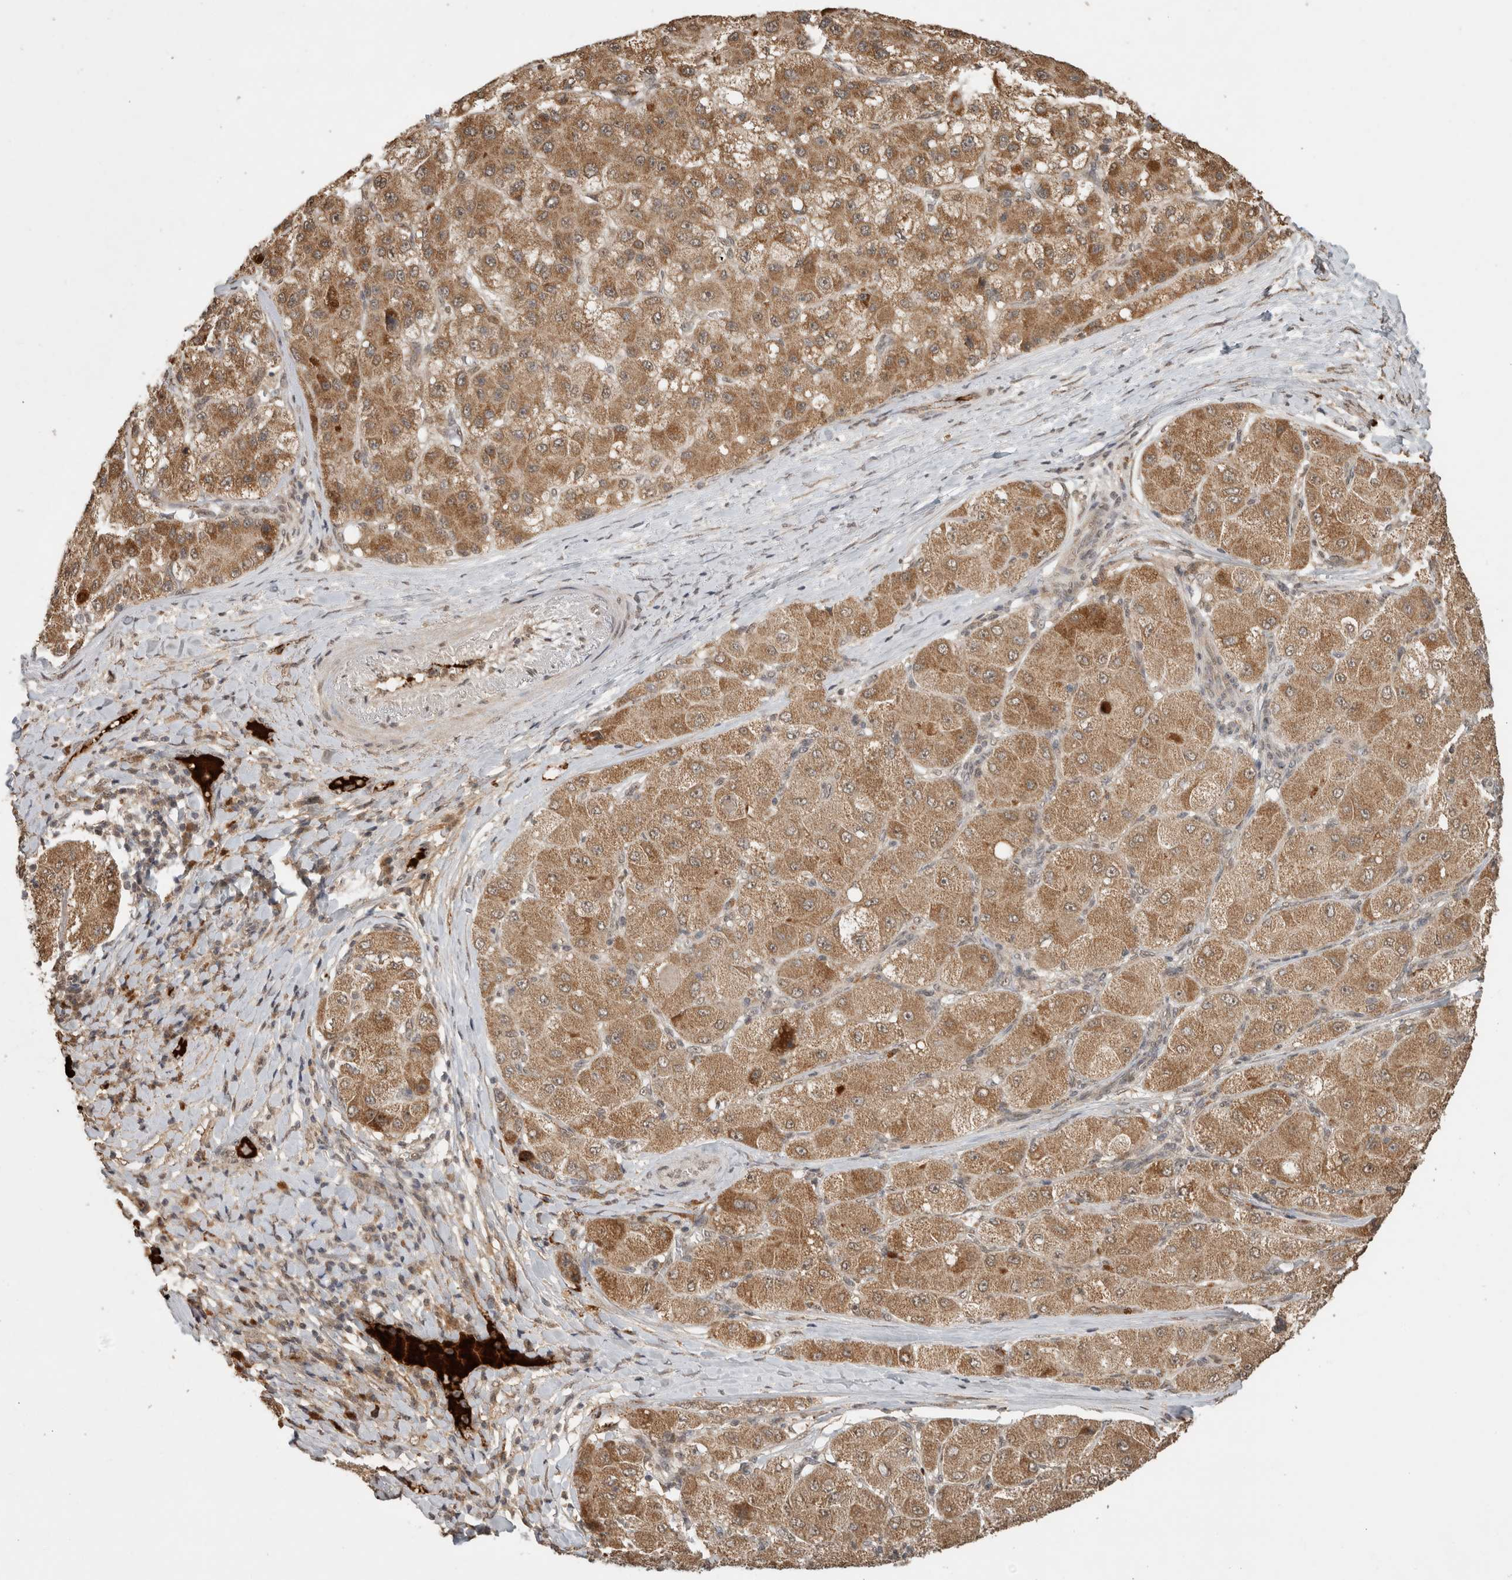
{"staining": {"intensity": "moderate", "quantity": ">75%", "location": "cytoplasmic/membranous"}, "tissue": "liver cancer", "cell_type": "Tumor cells", "image_type": "cancer", "snomed": [{"axis": "morphology", "description": "Carcinoma, Hepatocellular, NOS"}, {"axis": "topography", "description": "Liver"}], "caption": "Protein analysis of liver hepatocellular carcinoma tissue demonstrates moderate cytoplasmic/membranous positivity in about >75% of tumor cells. Immunohistochemistry (ihc) stains the protein in brown and the nuclei are stained blue.", "gene": "FAM3A", "patient": {"sex": "male", "age": 80}}